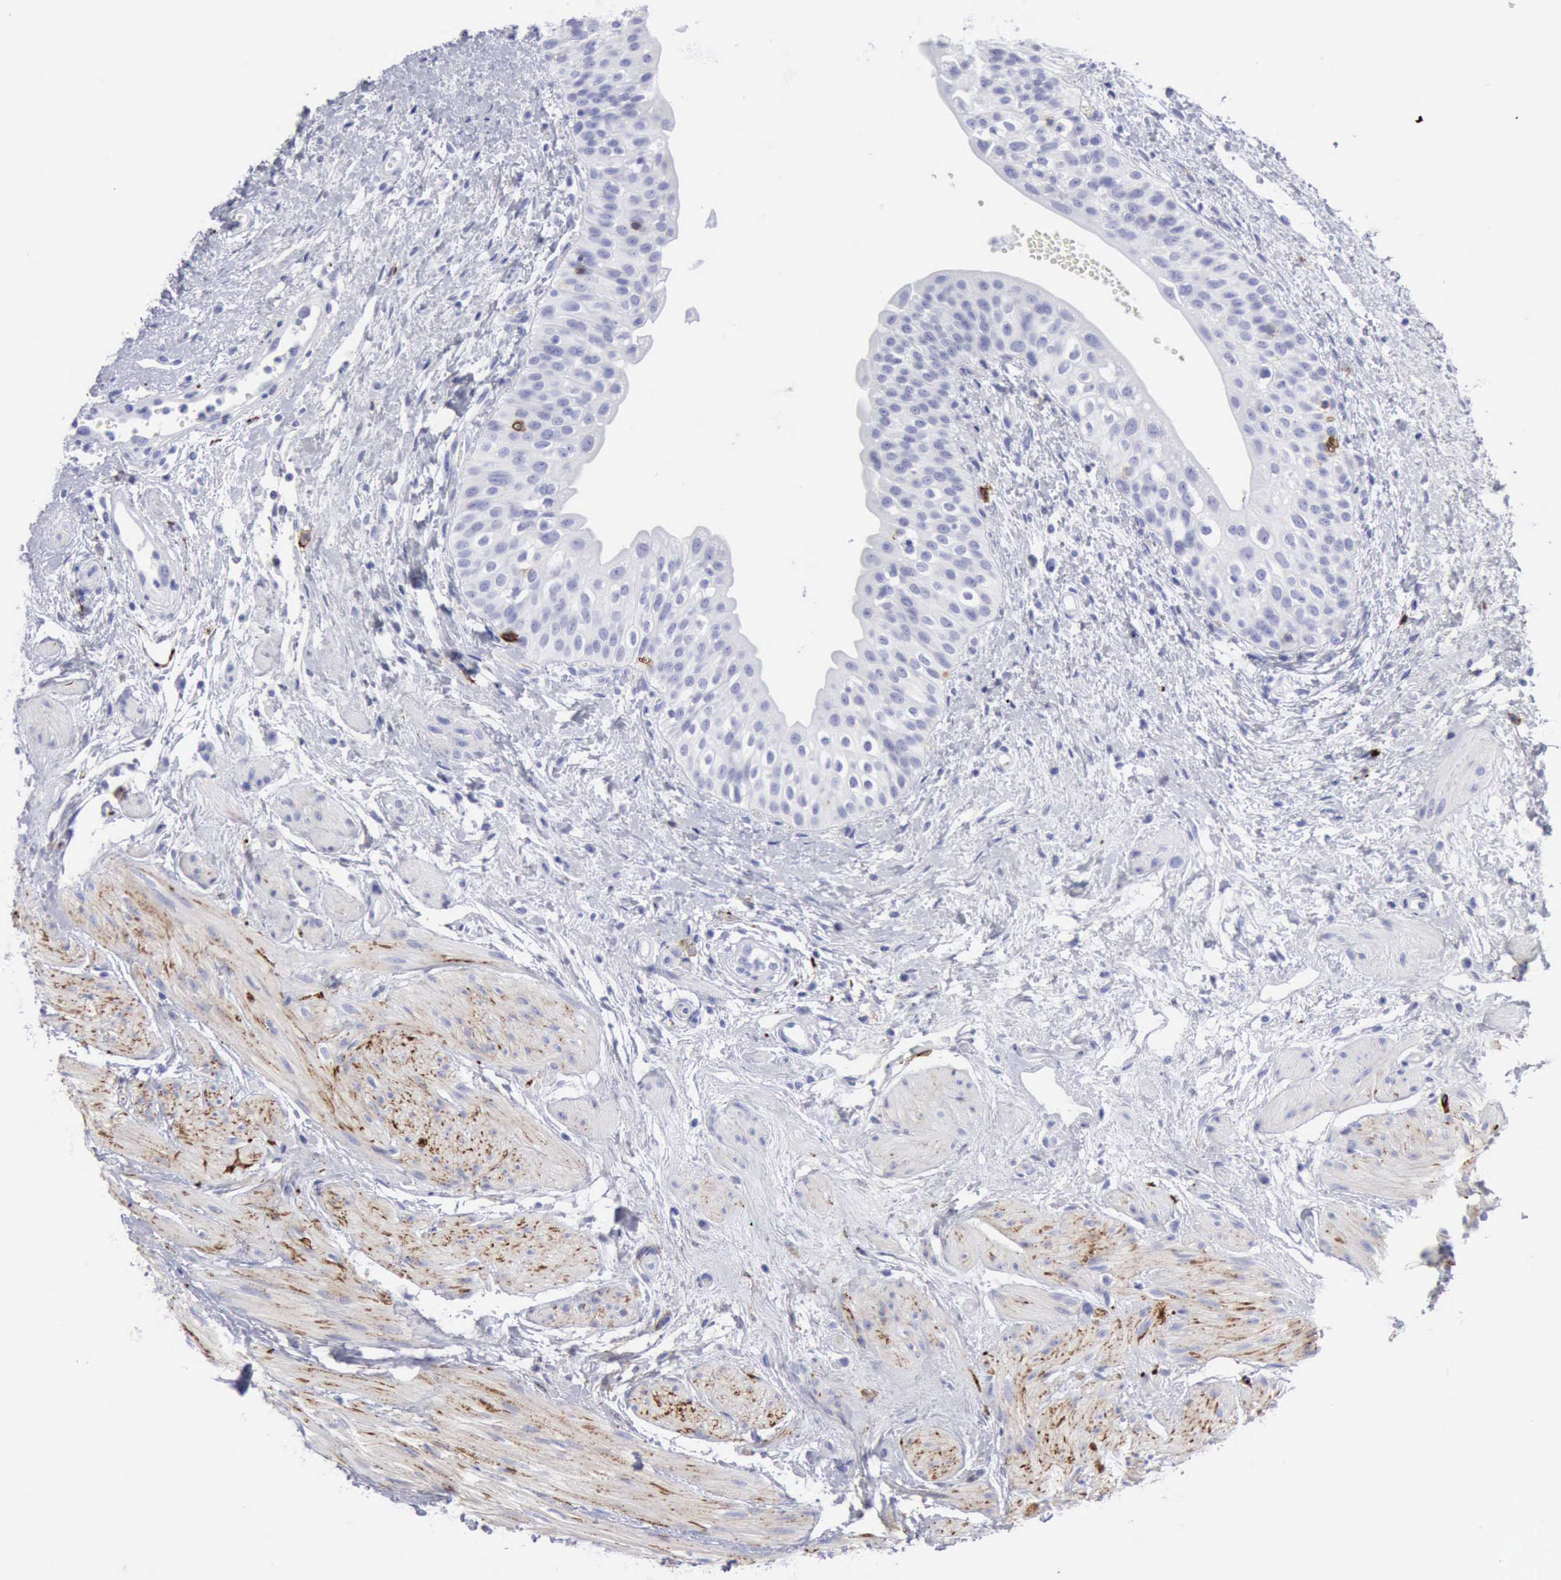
{"staining": {"intensity": "negative", "quantity": "none", "location": "none"}, "tissue": "urinary bladder", "cell_type": "Urothelial cells", "image_type": "normal", "snomed": [{"axis": "morphology", "description": "Normal tissue, NOS"}, {"axis": "topography", "description": "Urinary bladder"}], "caption": "The IHC histopathology image has no significant positivity in urothelial cells of urinary bladder. (DAB (3,3'-diaminobenzidine) IHC with hematoxylin counter stain).", "gene": "NCAM1", "patient": {"sex": "female", "age": 55}}